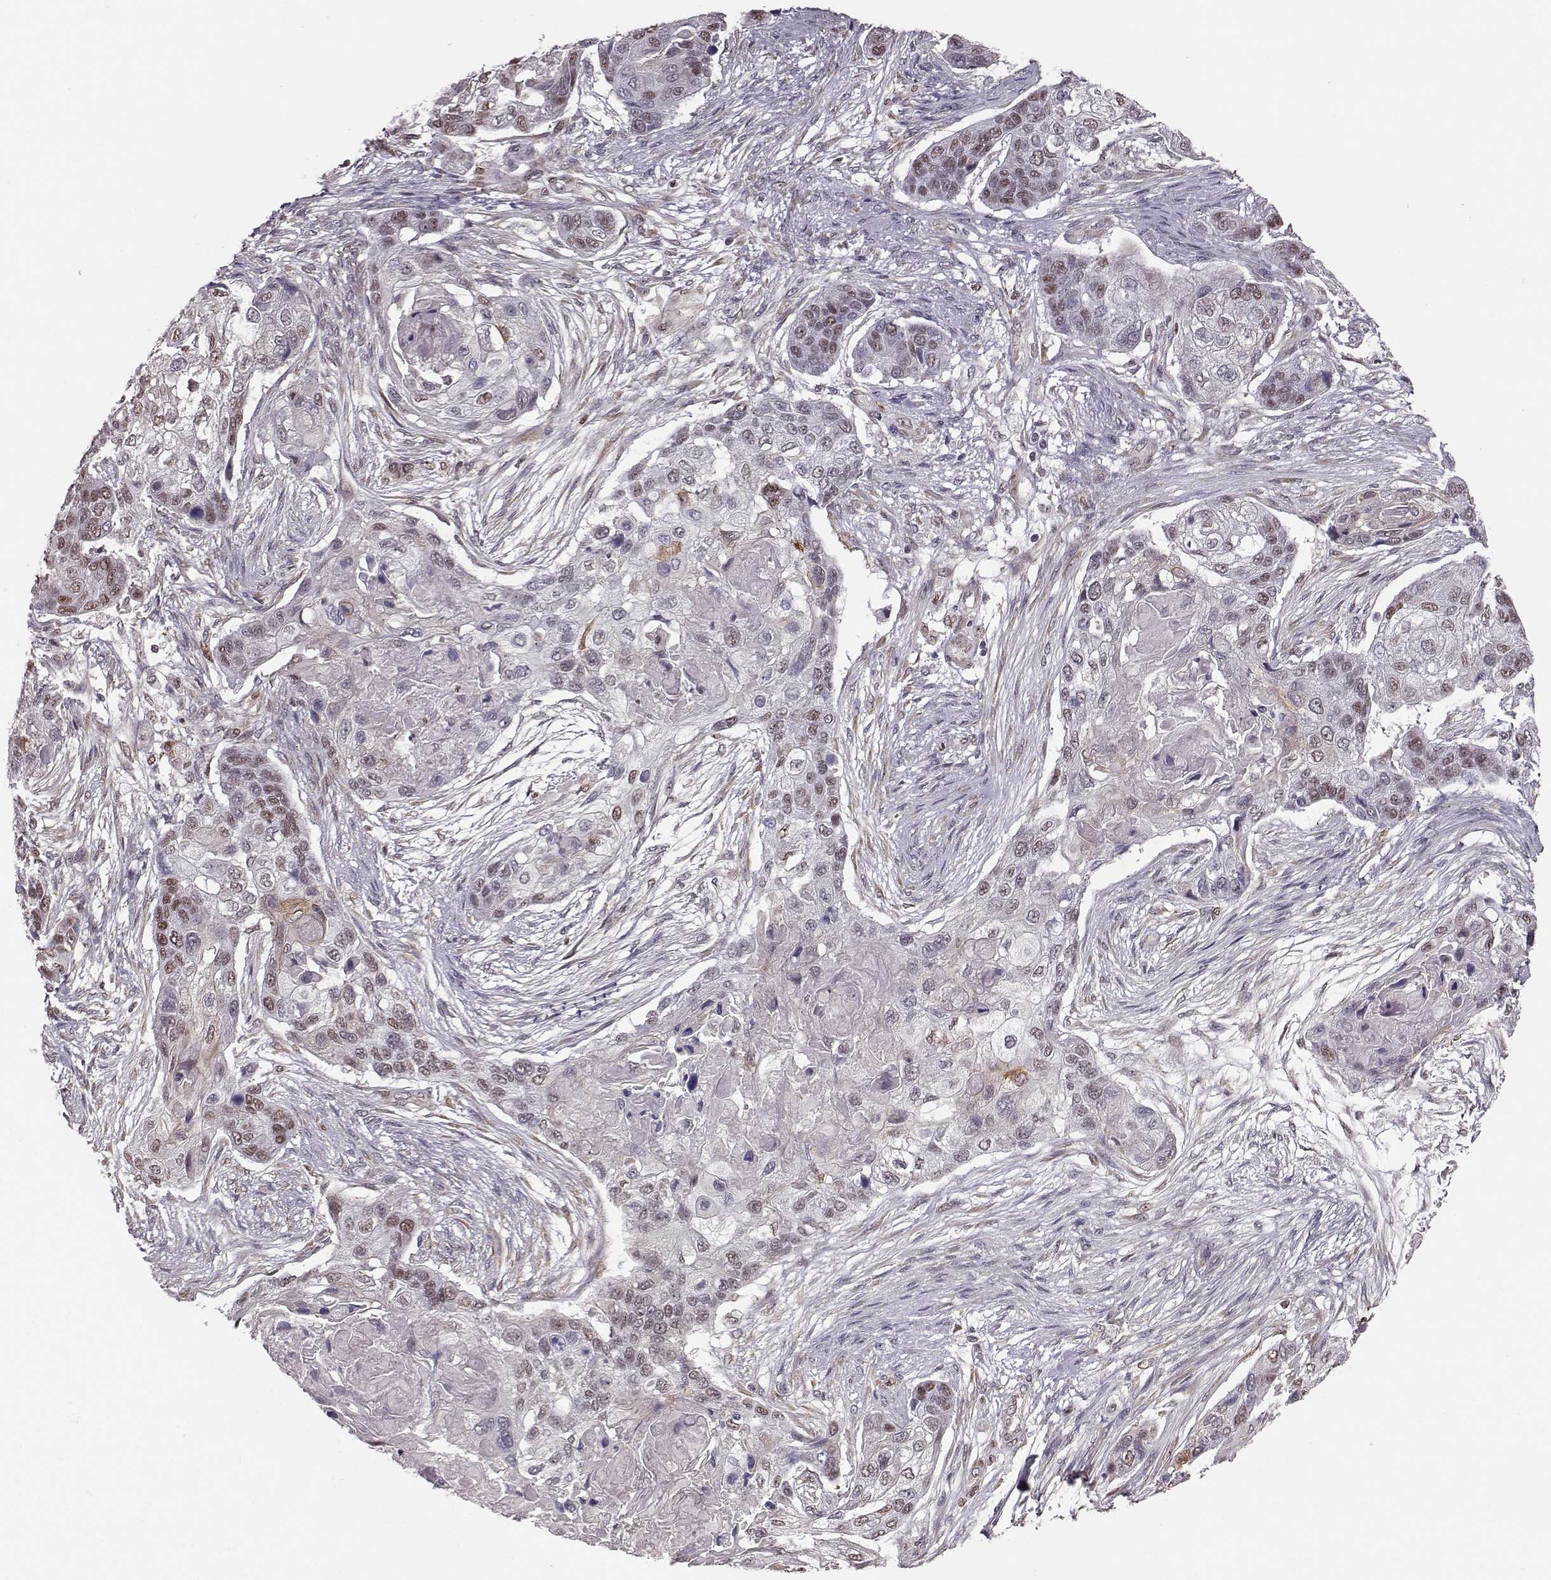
{"staining": {"intensity": "moderate", "quantity": "<25%", "location": "nuclear"}, "tissue": "lung cancer", "cell_type": "Tumor cells", "image_type": "cancer", "snomed": [{"axis": "morphology", "description": "Squamous cell carcinoma, NOS"}, {"axis": "topography", "description": "Lung"}], "caption": "Moderate nuclear positivity is present in approximately <25% of tumor cells in lung cancer.", "gene": "KLF6", "patient": {"sex": "male", "age": 69}}